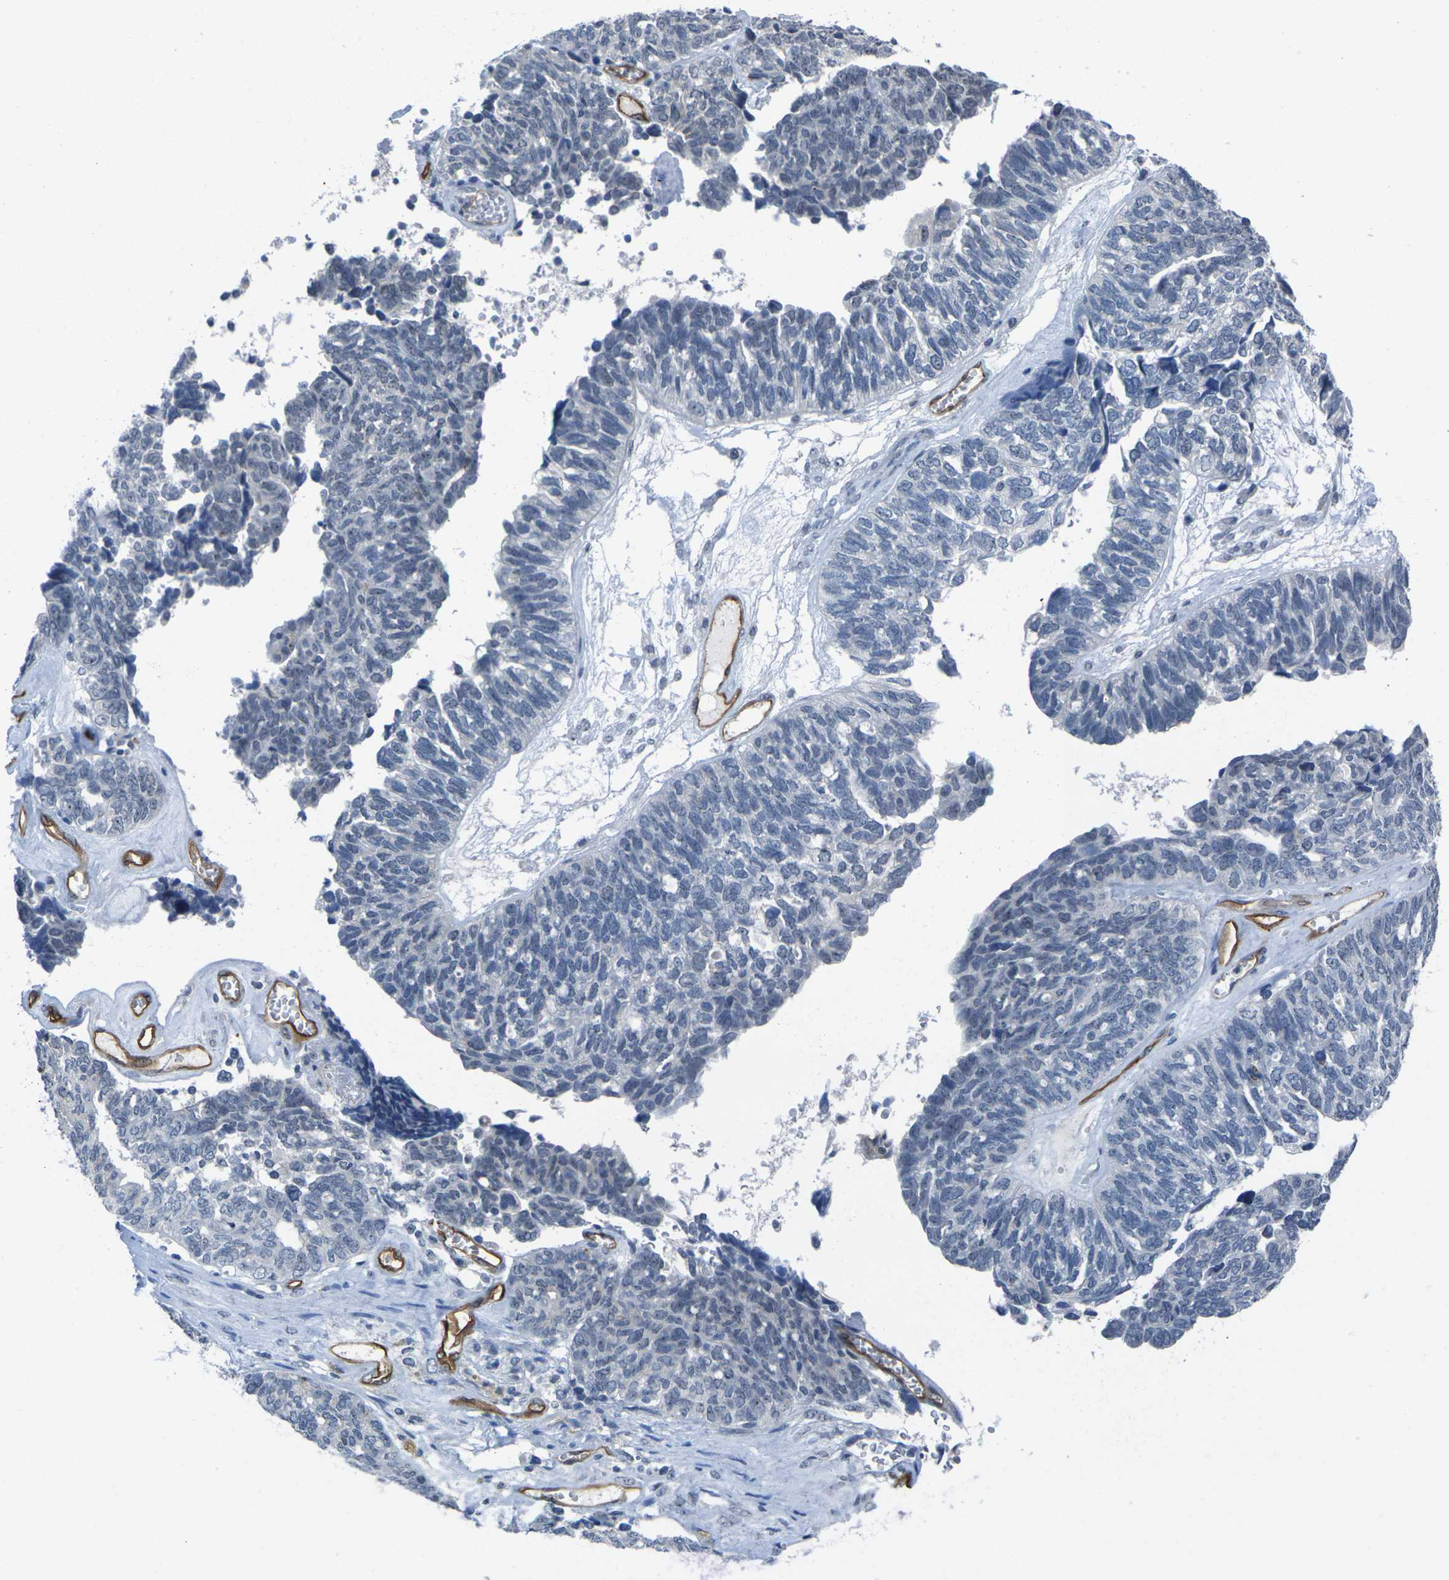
{"staining": {"intensity": "negative", "quantity": "none", "location": "none"}, "tissue": "ovarian cancer", "cell_type": "Tumor cells", "image_type": "cancer", "snomed": [{"axis": "morphology", "description": "Cystadenocarcinoma, serous, NOS"}, {"axis": "topography", "description": "Ovary"}], "caption": "A high-resolution micrograph shows immunohistochemistry (IHC) staining of ovarian cancer (serous cystadenocarcinoma), which exhibits no significant positivity in tumor cells.", "gene": "HSPA12B", "patient": {"sex": "female", "age": 79}}